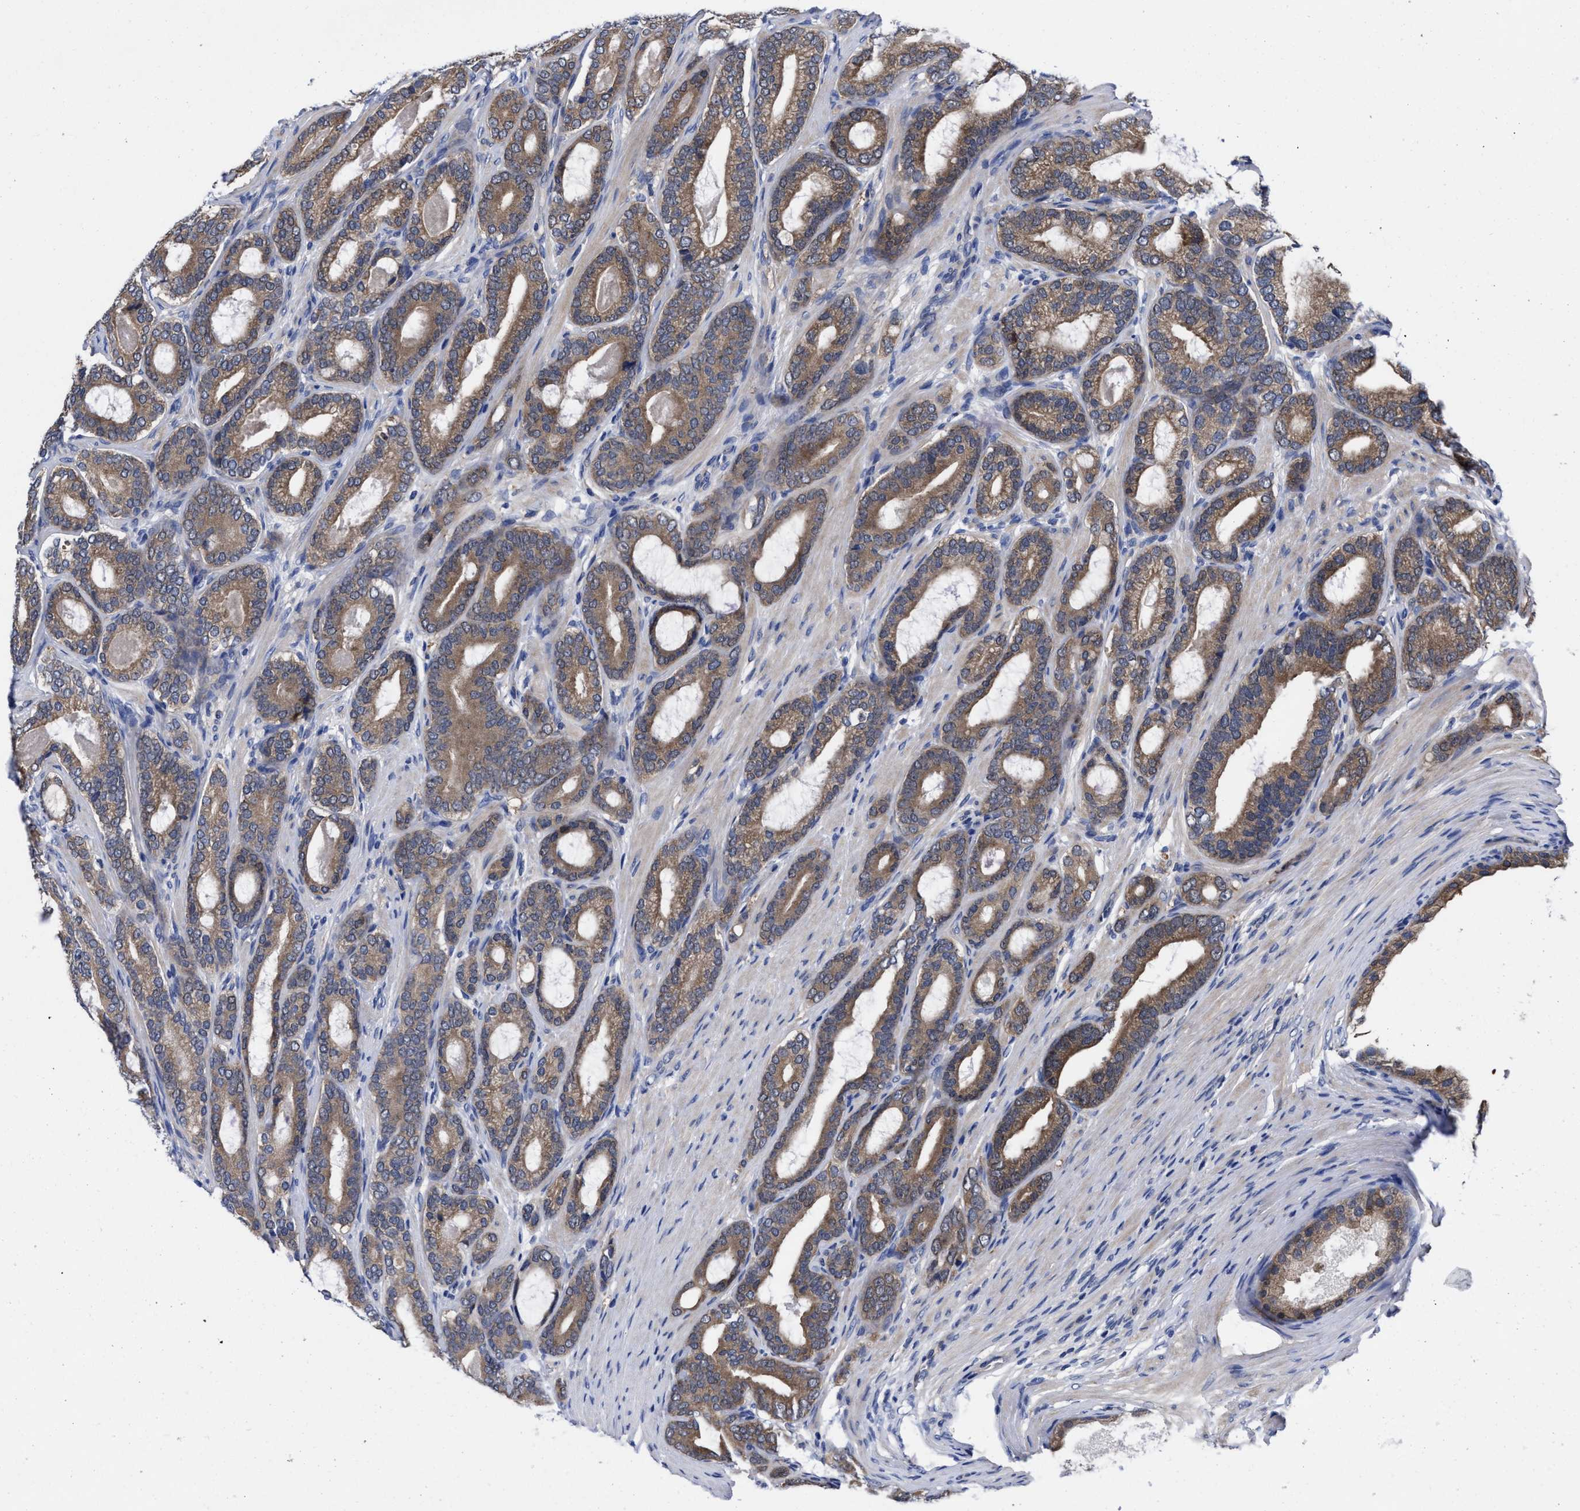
{"staining": {"intensity": "moderate", "quantity": ">75%", "location": "cytoplasmic/membranous"}, "tissue": "prostate cancer", "cell_type": "Tumor cells", "image_type": "cancer", "snomed": [{"axis": "morphology", "description": "Adenocarcinoma, High grade"}, {"axis": "topography", "description": "Prostate"}], "caption": "Protein analysis of prostate adenocarcinoma (high-grade) tissue displays moderate cytoplasmic/membranous expression in about >75% of tumor cells.", "gene": "TXNDC17", "patient": {"sex": "male", "age": 60}}